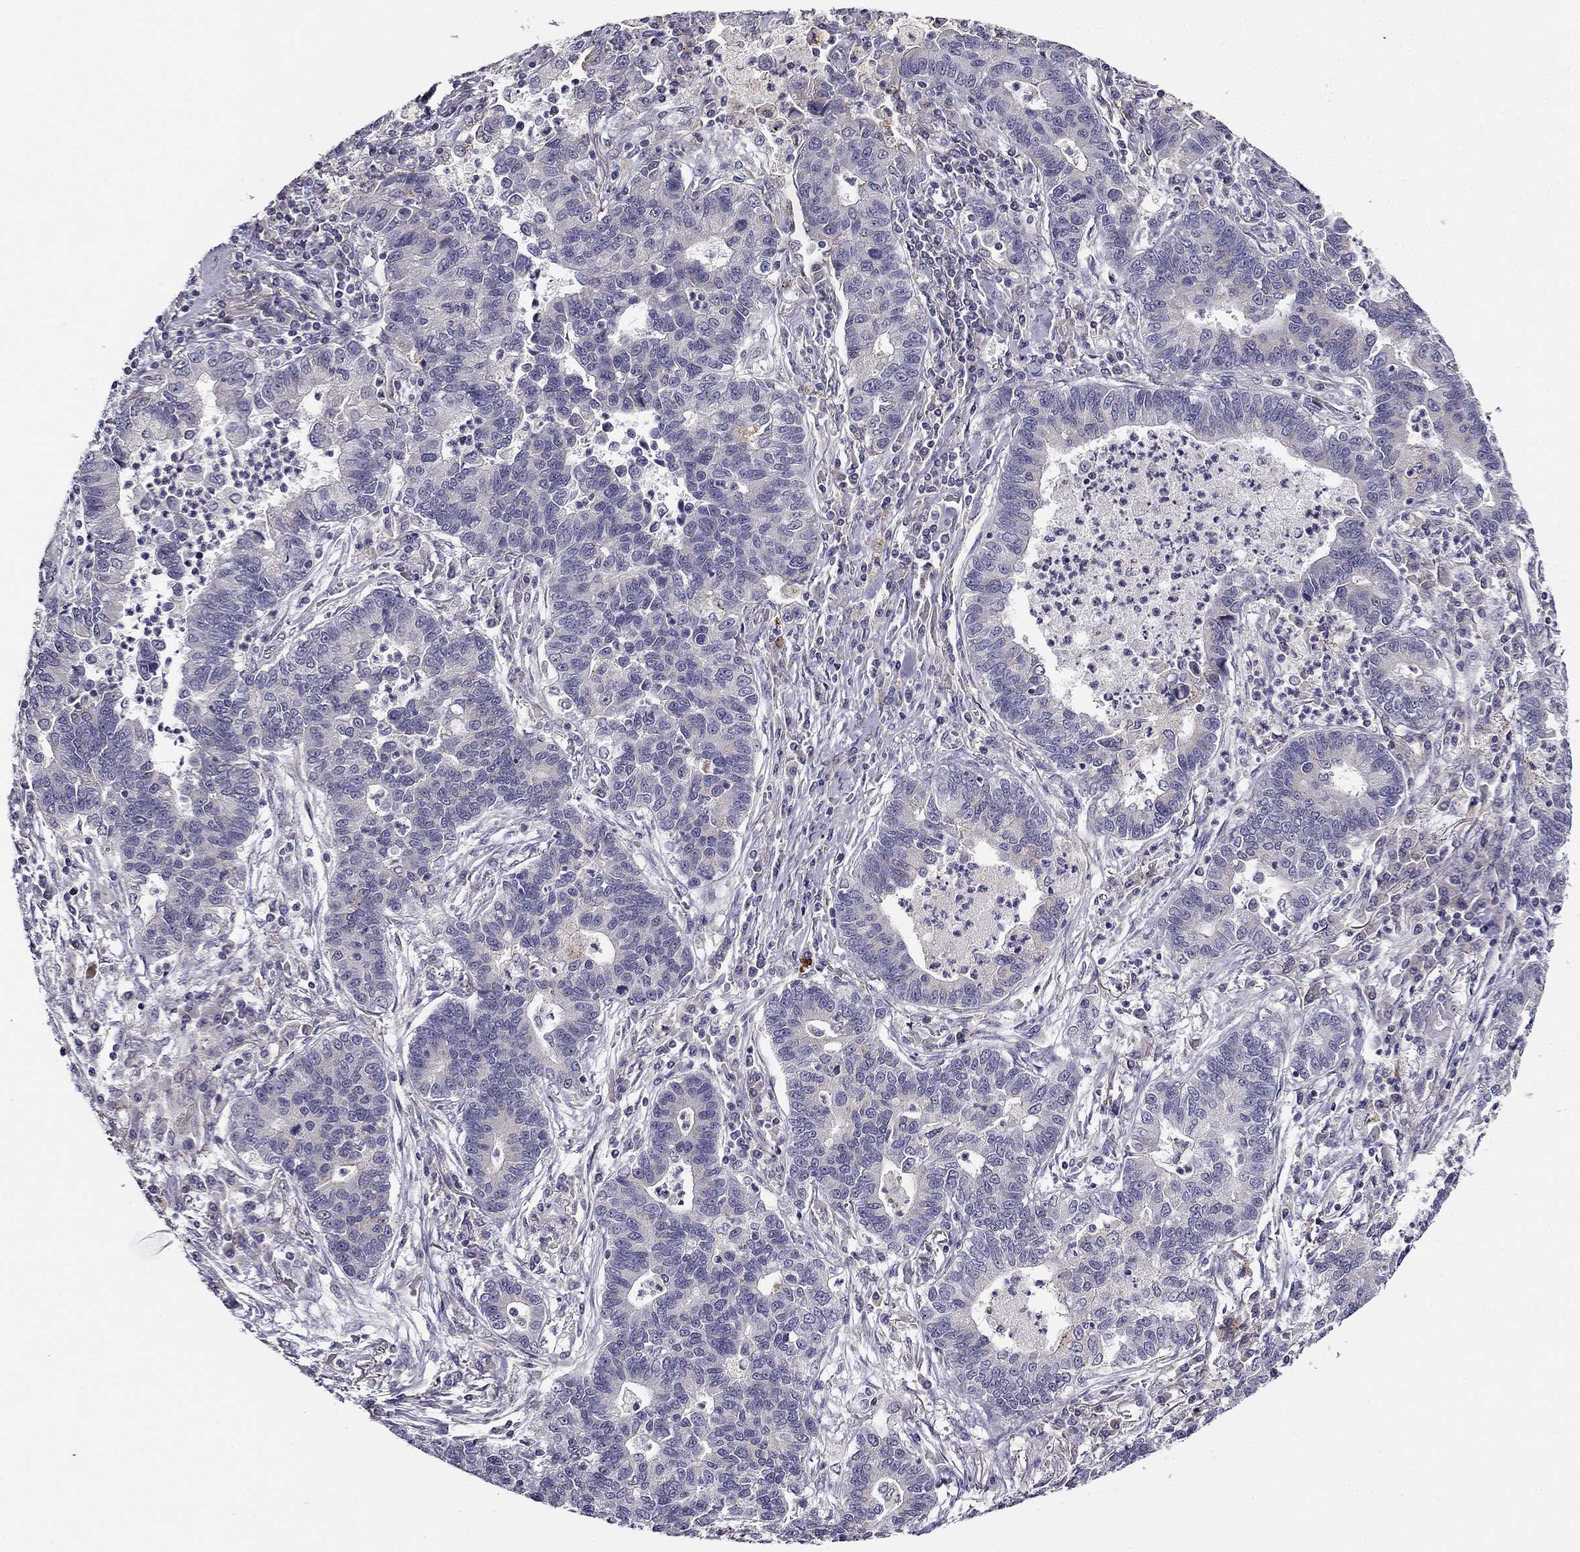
{"staining": {"intensity": "negative", "quantity": "none", "location": "none"}, "tissue": "lung cancer", "cell_type": "Tumor cells", "image_type": "cancer", "snomed": [{"axis": "morphology", "description": "Adenocarcinoma, NOS"}, {"axis": "topography", "description": "Lung"}], "caption": "IHC histopathology image of human lung cancer stained for a protein (brown), which shows no positivity in tumor cells.", "gene": "CNR1", "patient": {"sex": "female", "age": 57}}